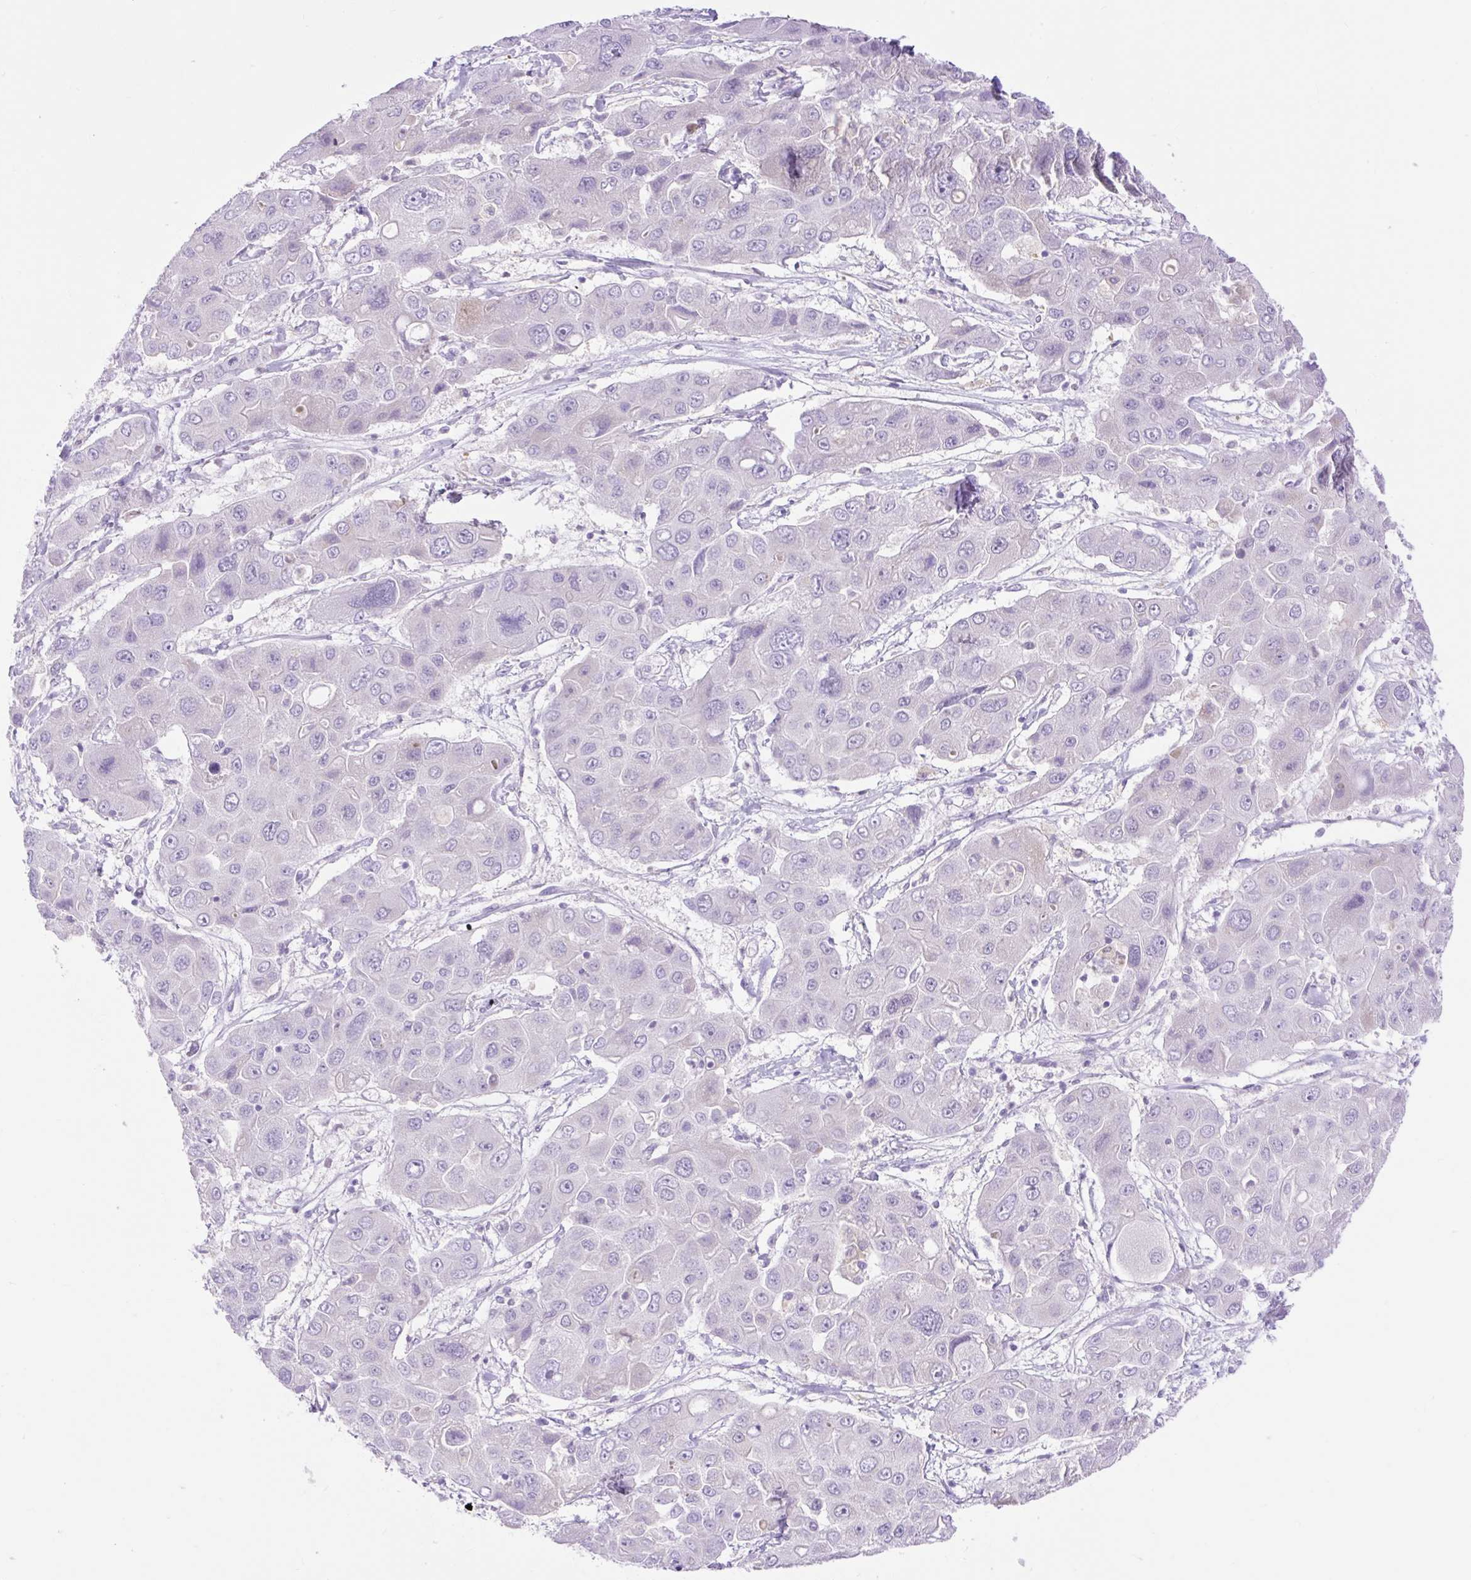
{"staining": {"intensity": "negative", "quantity": "none", "location": "none"}, "tissue": "liver cancer", "cell_type": "Tumor cells", "image_type": "cancer", "snomed": [{"axis": "morphology", "description": "Cholangiocarcinoma"}, {"axis": "topography", "description": "Liver"}], "caption": "IHC histopathology image of neoplastic tissue: human cholangiocarcinoma (liver) stained with DAB (3,3'-diaminobenzidine) demonstrates no significant protein expression in tumor cells.", "gene": "SLC25A40", "patient": {"sex": "male", "age": 67}}